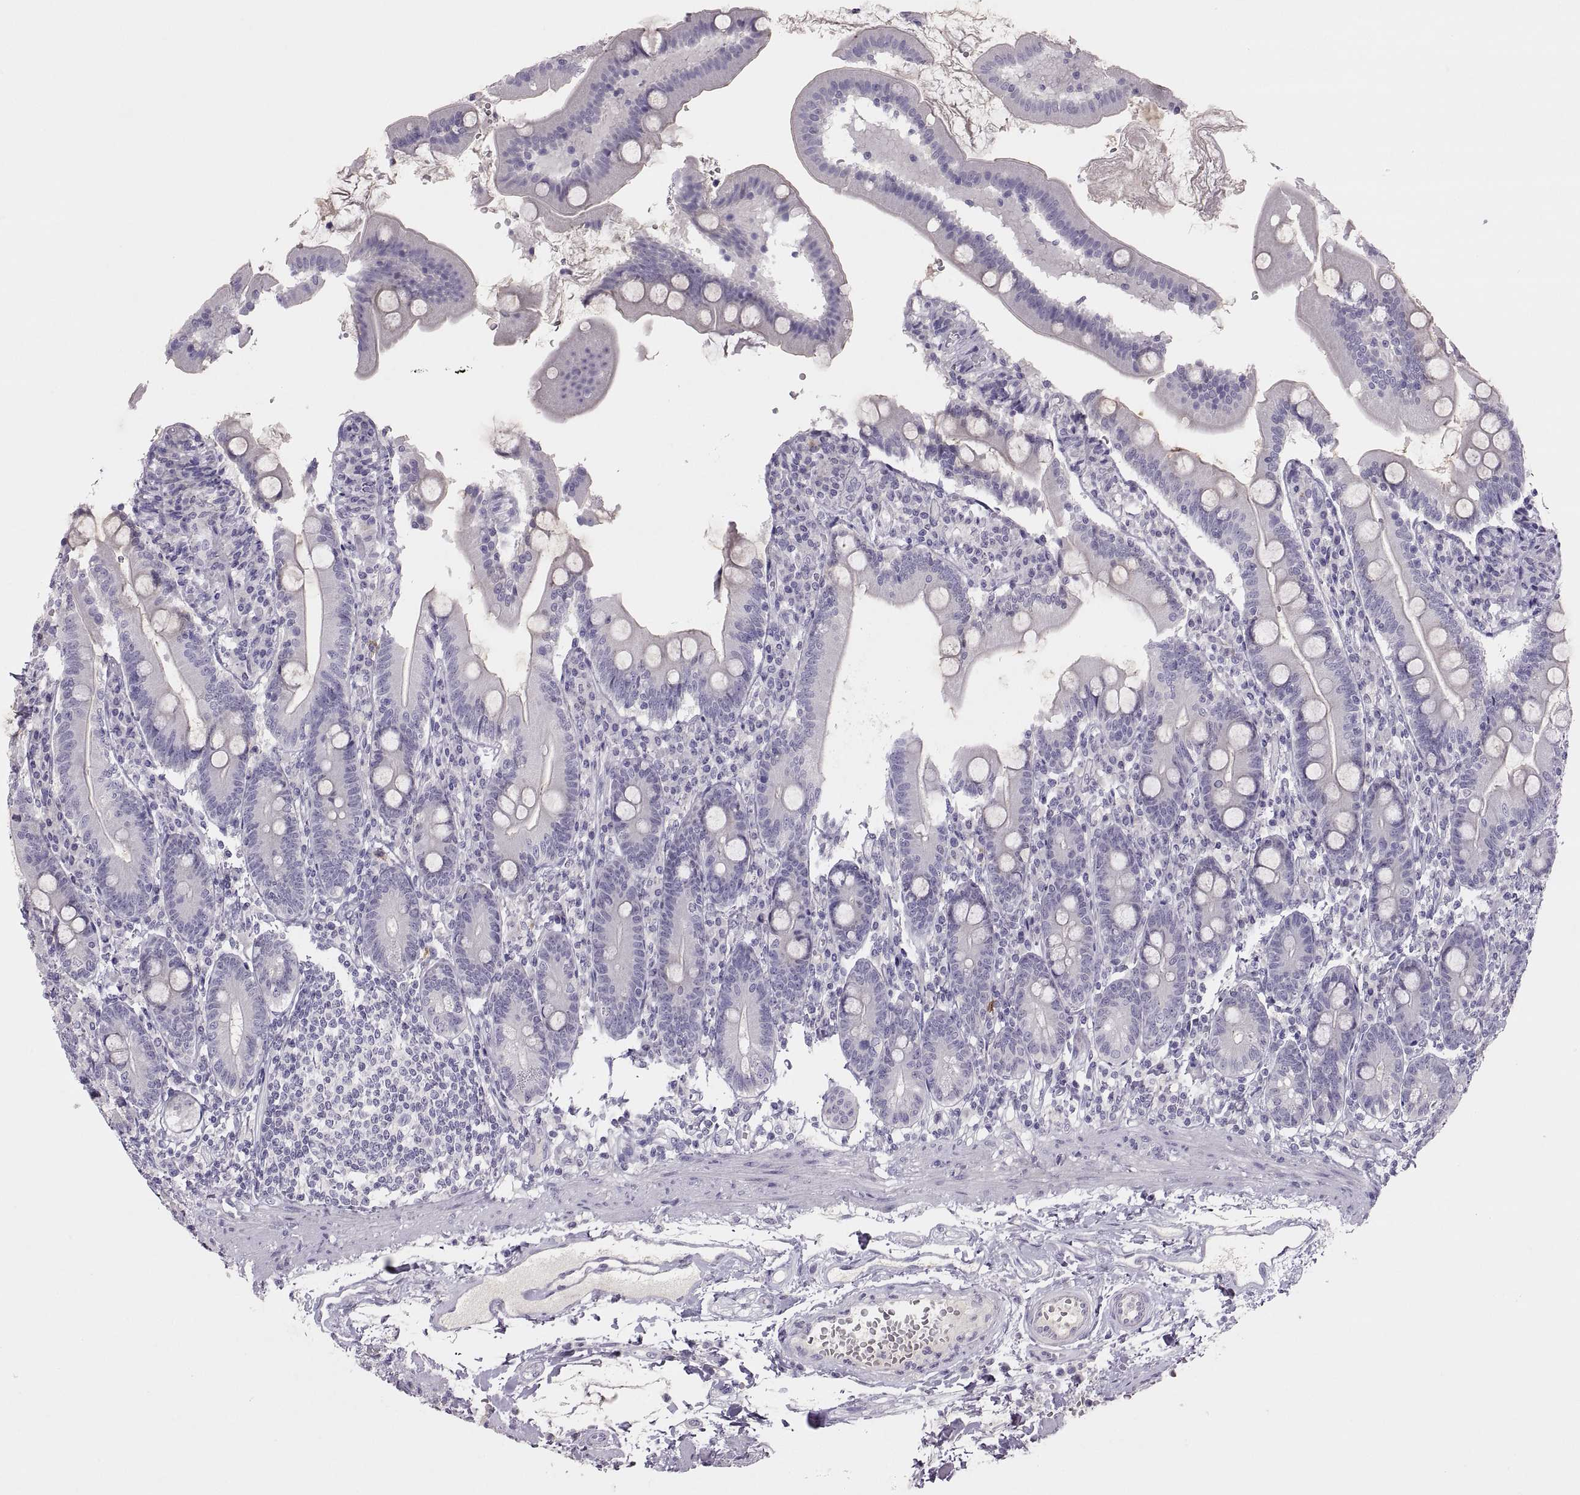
{"staining": {"intensity": "negative", "quantity": "none", "location": "none"}, "tissue": "duodenum", "cell_type": "Glandular cells", "image_type": "normal", "snomed": [{"axis": "morphology", "description": "Normal tissue, NOS"}, {"axis": "topography", "description": "Duodenum"}], "caption": "High power microscopy image of an IHC micrograph of normal duodenum, revealing no significant positivity in glandular cells. (DAB immunohistochemistry (IHC), high magnification).", "gene": "TBX19", "patient": {"sex": "female", "age": 67}}